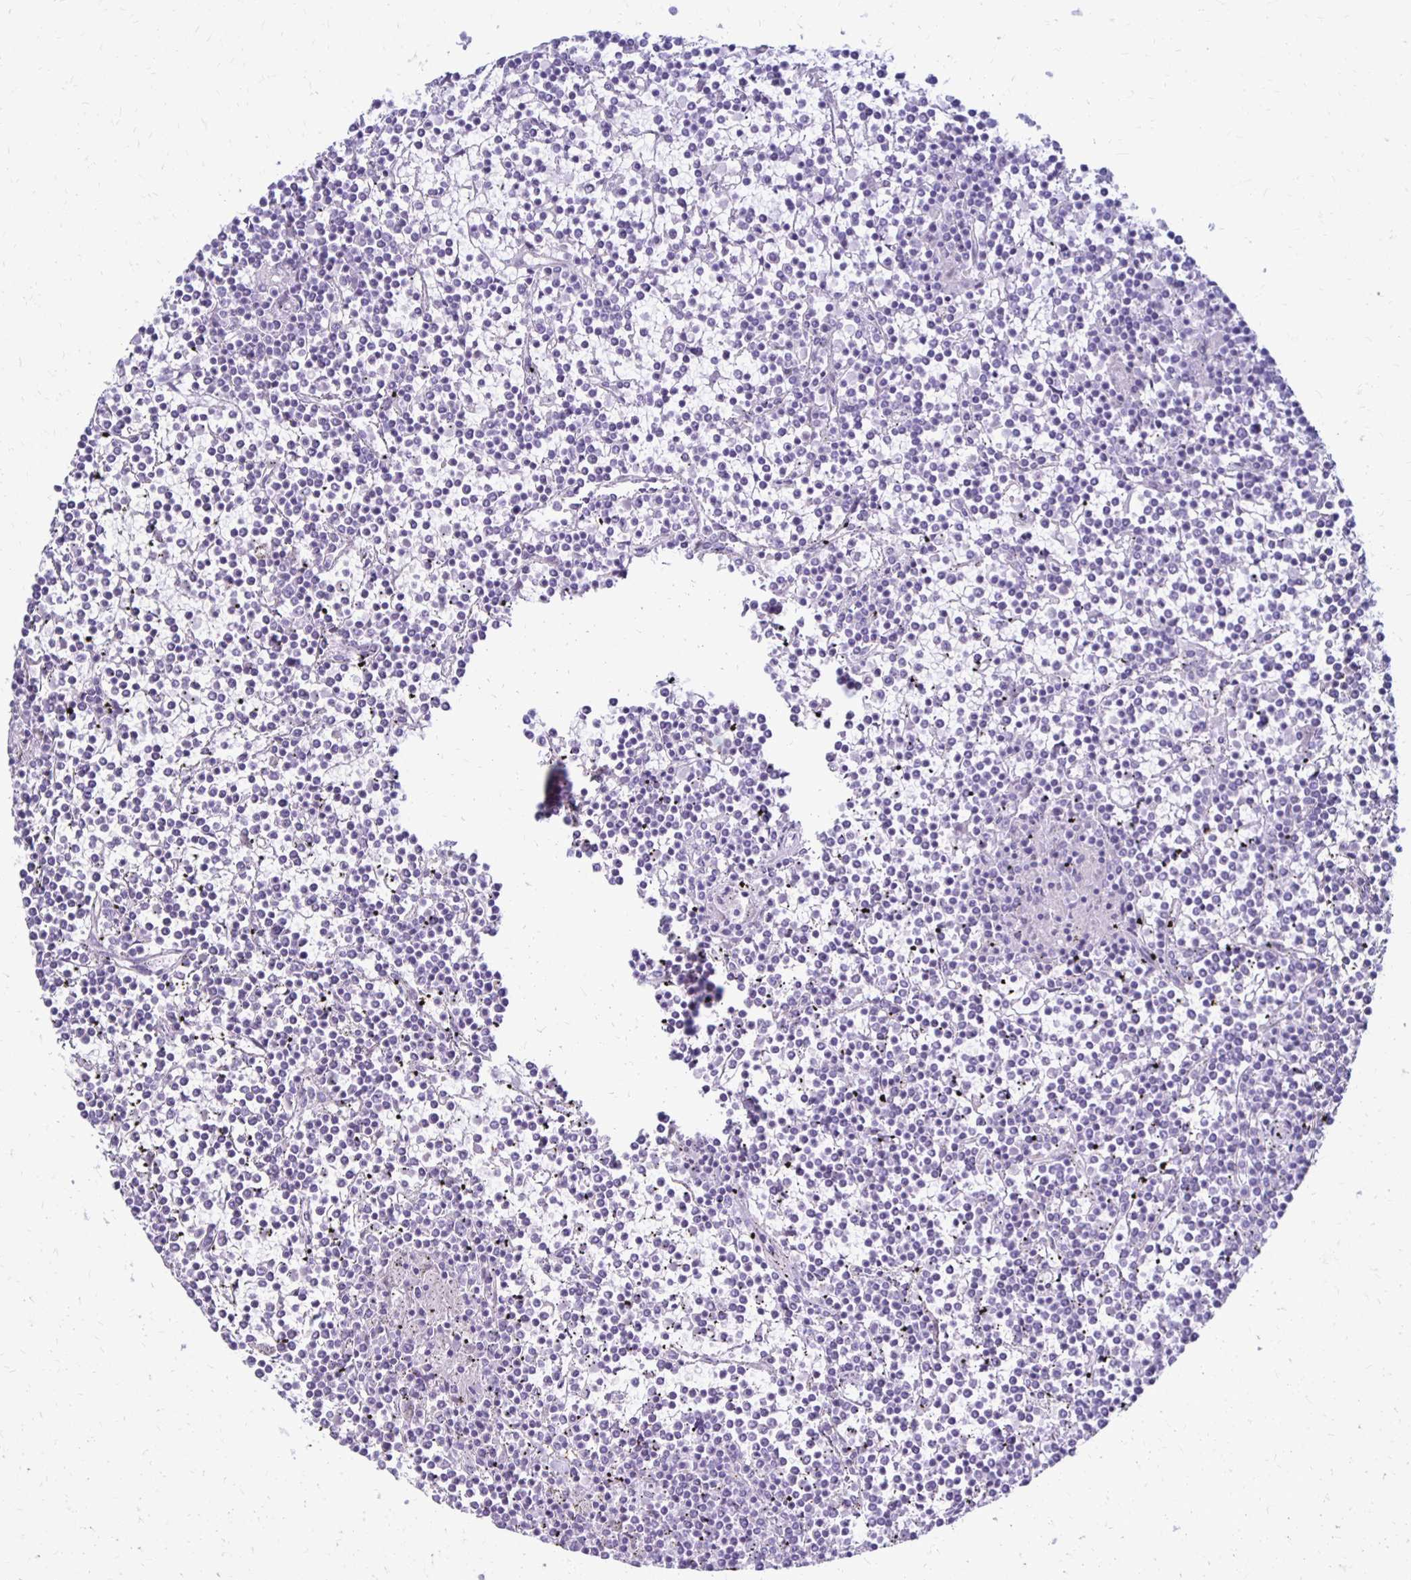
{"staining": {"intensity": "negative", "quantity": "none", "location": "none"}, "tissue": "lymphoma", "cell_type": "Tumor cells", "image_type": "cancer", "snomed": [{"axis": "morphology", "description": "Malignant lymphoma, non-Hodgkin's type, Low grade"}, {"axis": "topography", "description": "Spleen"}], "caption": "The photomicrograph displays no staining of tumor cells in malignant lymphoma, non-Hodgkin's type (low-grade). (Stains: DAB IHC with hematoxylin counter stain, Microscopy: brightfield microscopy at high magnification).", "gene": "RYR1", "patient": {"sex": "female", "age": 19}}